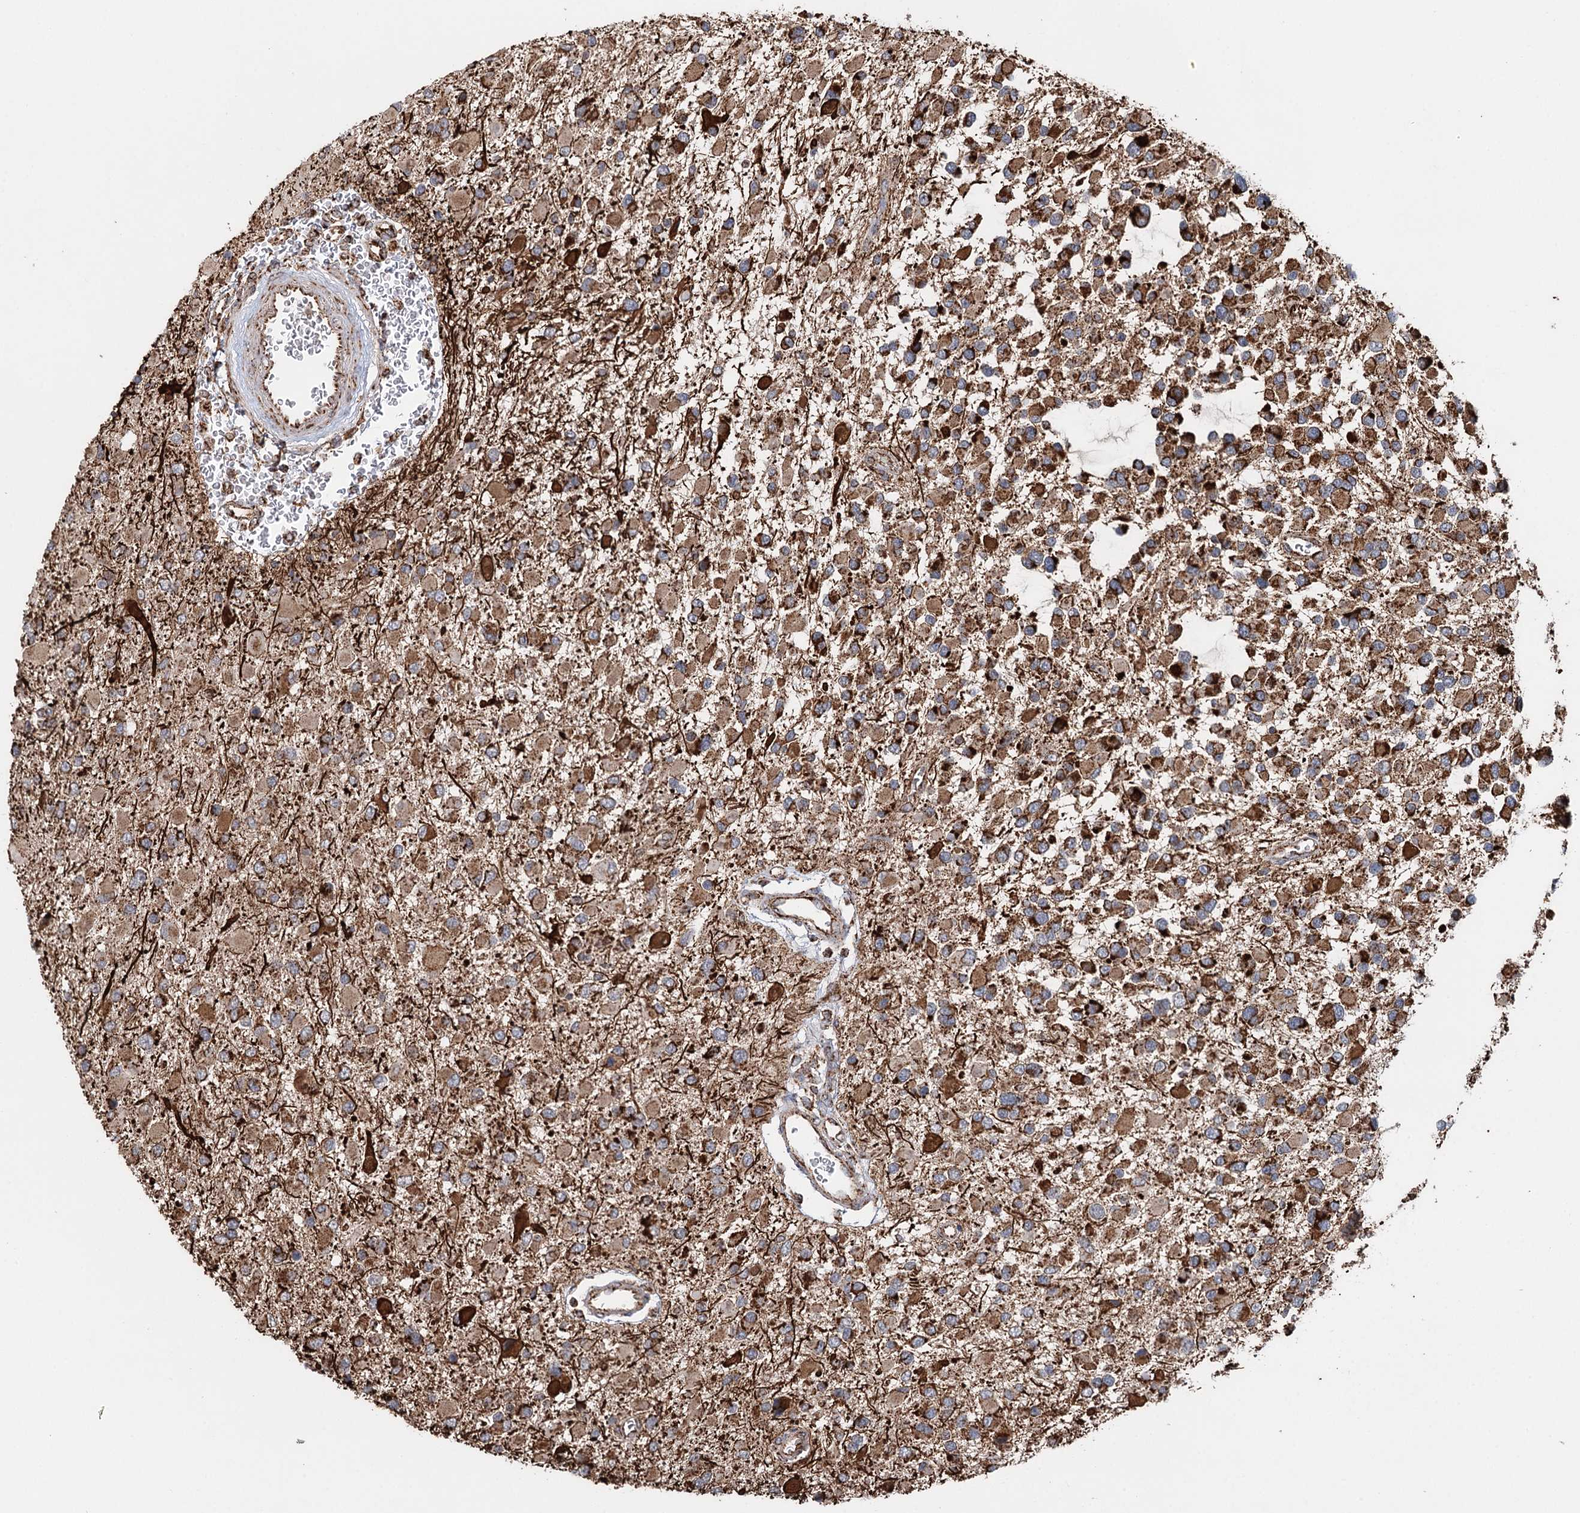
{"staining": {"intensity": "strong", "quantity": ">75%", "location": "cytoplasmic/membranous"}, "tissue": "glioma", "cell_type": "Tumor cells", "image_type": "cancer", "snomed": [{"axis": "morphology", "description": "Glioma, malignant, High grade"}, {"axis": "topography", "description": "Brain"}], "caption": "Immunohistochemical staining of glioma displays high levels of strong cytoplasmic/membranous protein positivity in about >75% of tumor cells. The protein of interest is shown in brown color, while the nuclei are stained blue.", "gene": "APH1A", "patient": {"sex": "male", "age": 53}}